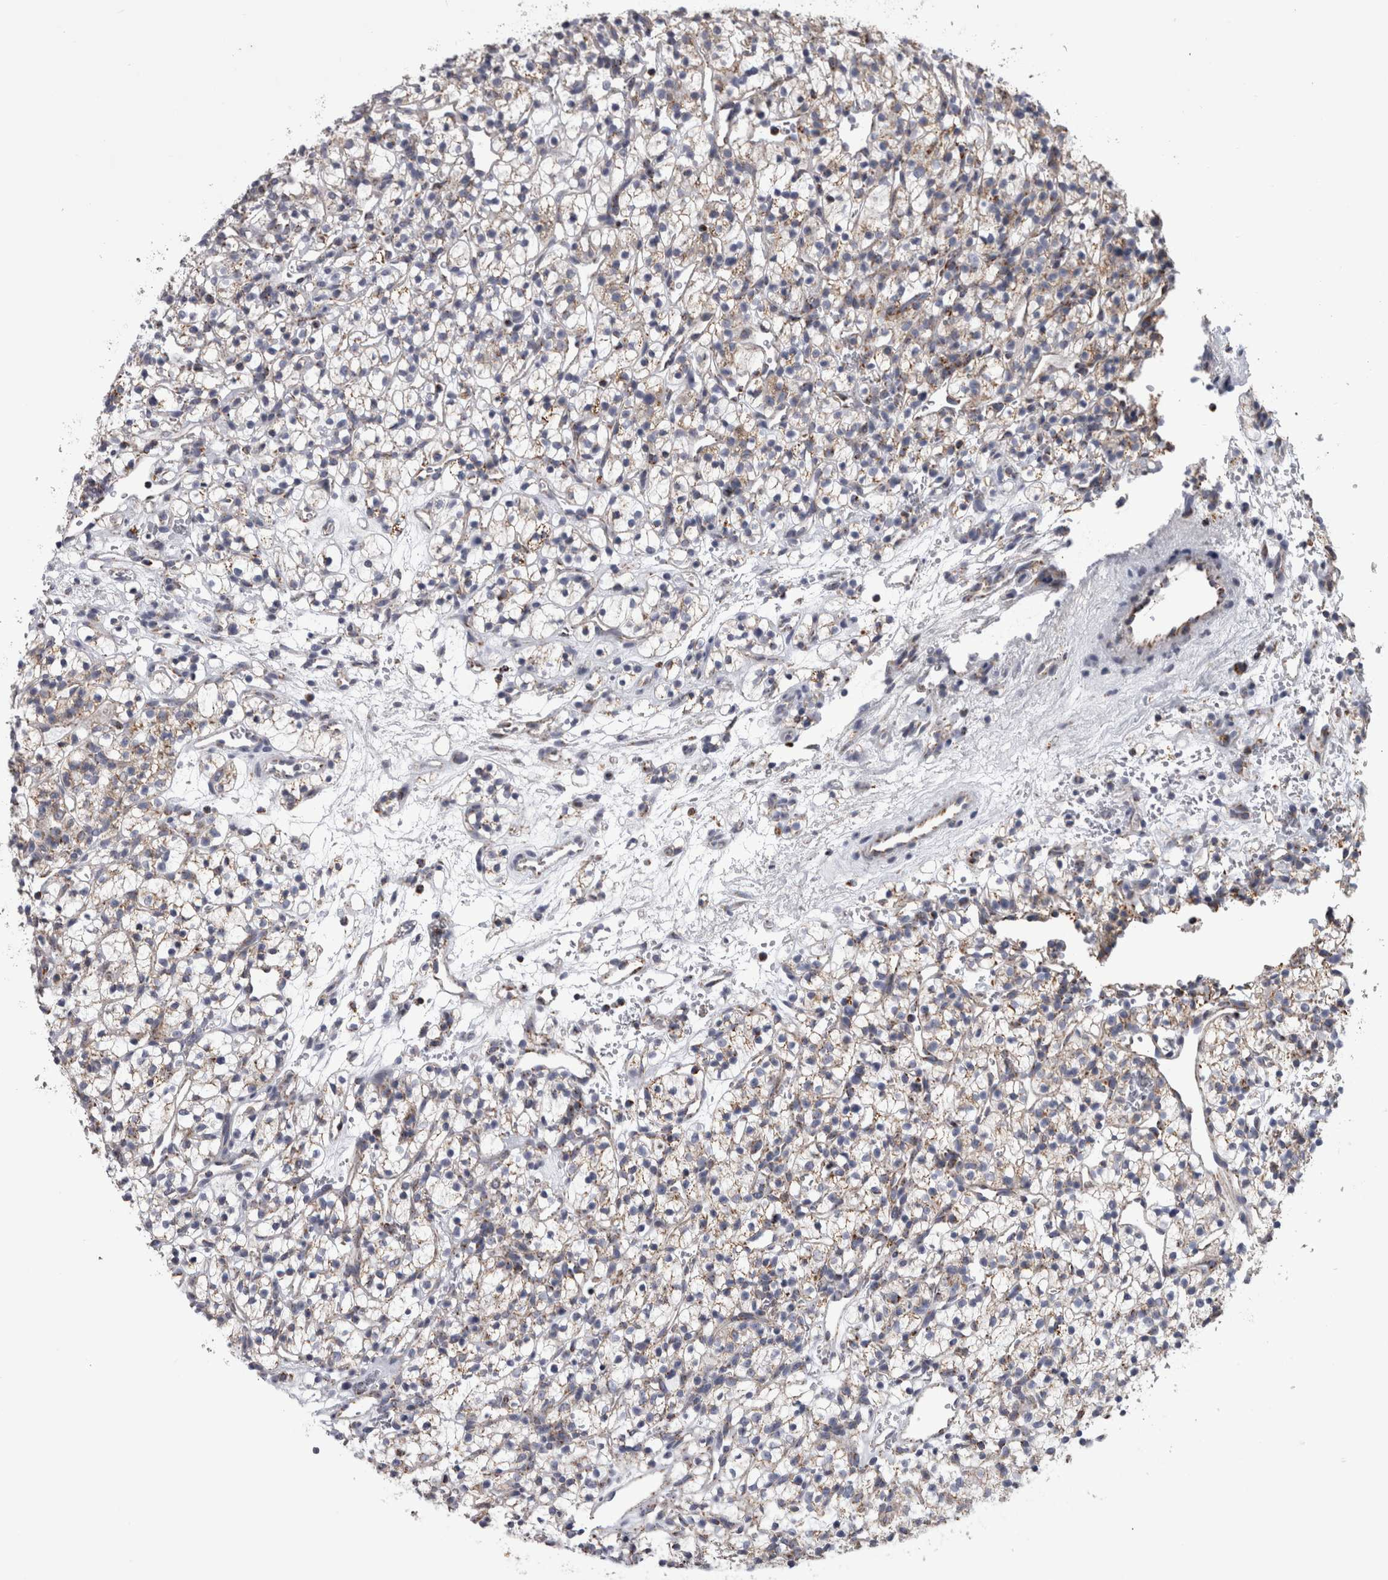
{"staining": {"intensity": "weak", "quantity": ">75%", "location": "cytoplasmic/membranous"}, "tissue": "renal cancer", "cell_type": "Tumor cells", "image_type": "cancer", "snomed": [{"axis": "morphology", "description": "Adenocarcinoma, NOS"}, {"axis": "topography", "description": "Kidney"}], "caption": "A brown stain shows weak cytoplasmic/membranous staining of a protein in renal adenocarcinoma tumor cells.", "gene": "MDH2", "patient": {"sex": "female", "age": 57}}